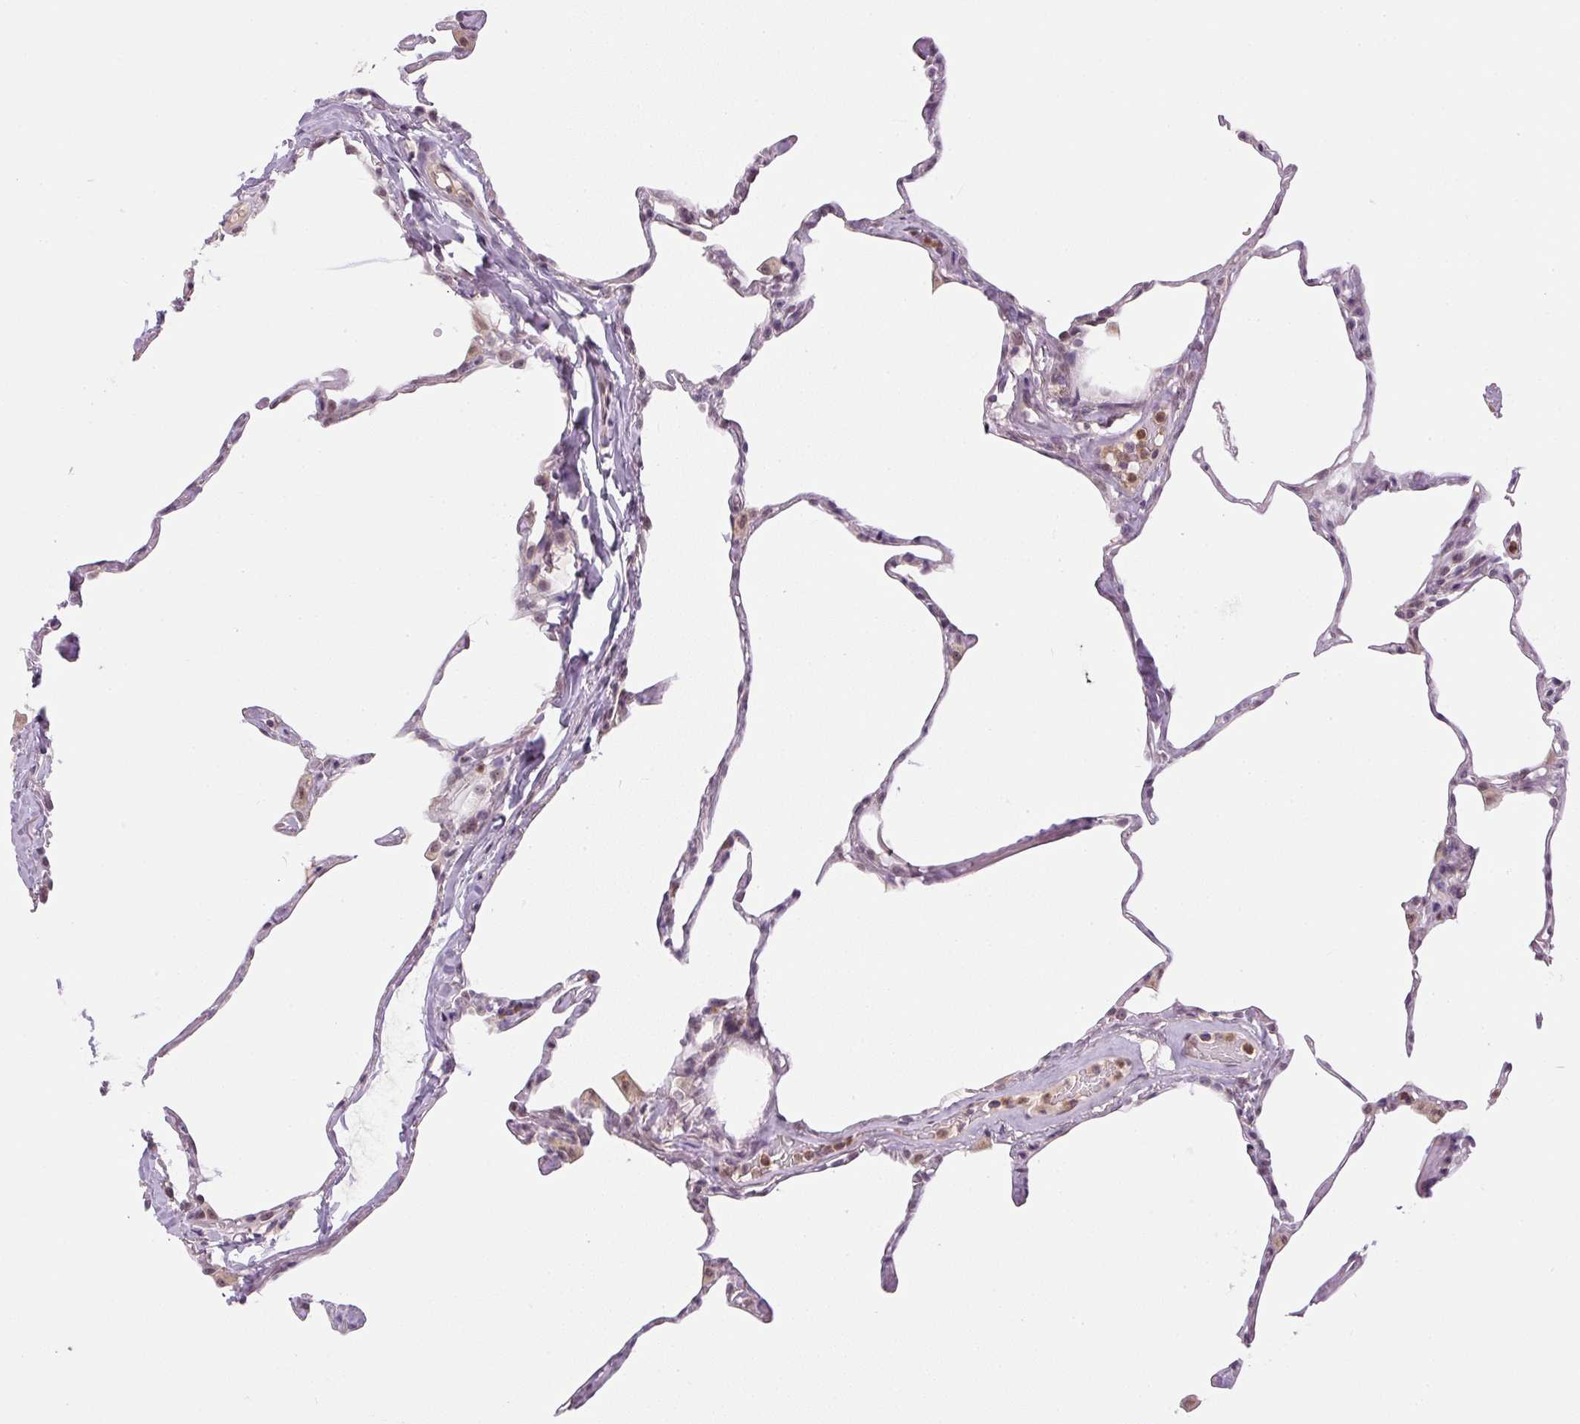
{"staining": {"intensity": "negative", "quantity": "none", "location": "none"}, "tissue": "lung", "cell_type": "Alveolar cells", "image_type": "normal", "snomed": [{"axis": "morphology", "description": "Normal tissue, NOS"}, {"axis": "topography", "description": "Lung"}], "caption": "A high-resolution micrograph shows immunohistochemistry (IHC) staining of unremarkable lung, which shows no significant staining in alveolar cells.", "gene": "SGF29", "patient": {"sex": "male", "age": 65}}